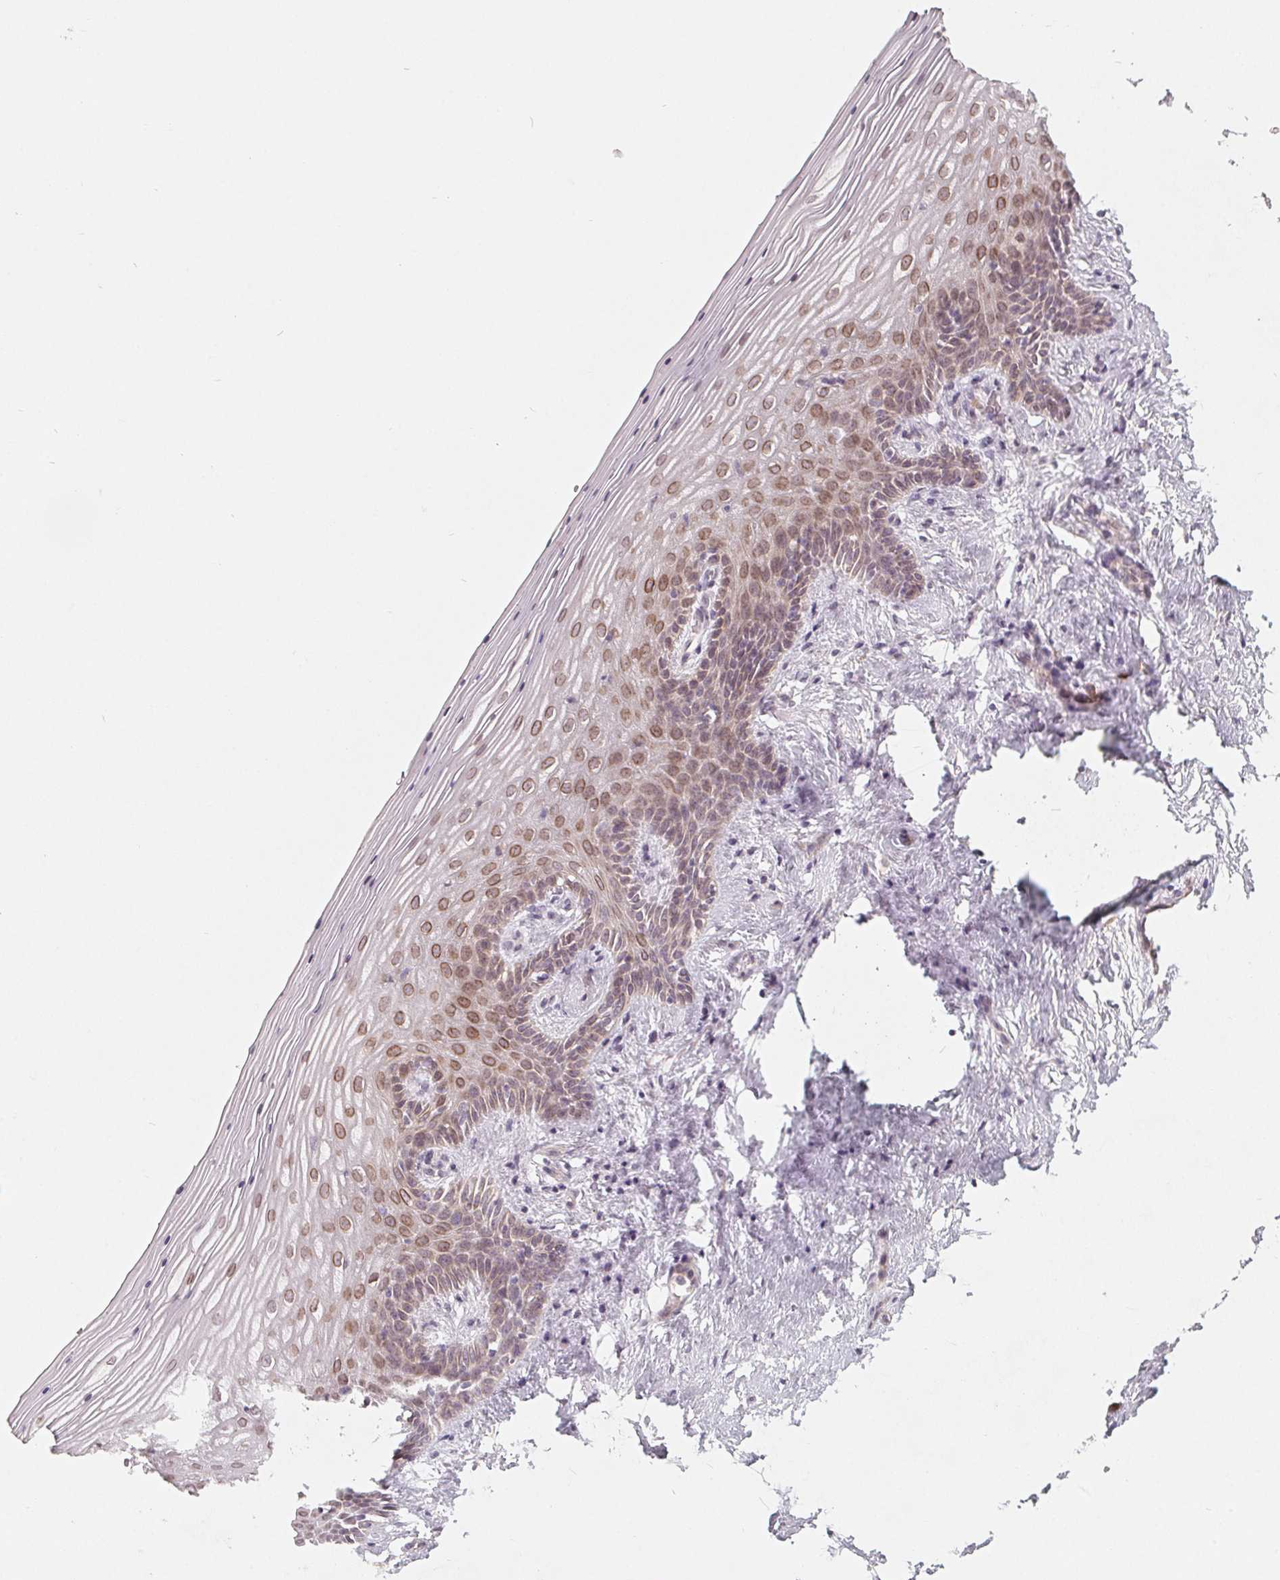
{"staining": {"intensity": "moderate", "quantity": "25%-75%", "location": "cytoplasmic/membranous,nuclear"}, "tissue": "vagina", "cell_type": "Squamous epithelial cells", "image_type": "normal", "snomed": [{"axis": "morphology", "description": "Normal tissue, NOS"}, {"axis": "topography", "description": "Vagina"}], "caption": "Immunohistochemistry (IHC) of unremarkable human vagina exhibits medium levels of moderate cytoplasmic/membranous,nuclear expression in approximately 25%-75% of squamous epithelial cells. The staining is performed using DAB brown chromogen to label protein expression. The nuclei are counter-stained blue using hematoxylin.", "gene": "TMSB15B", "patient": {"sex": "female", "age": 45}}